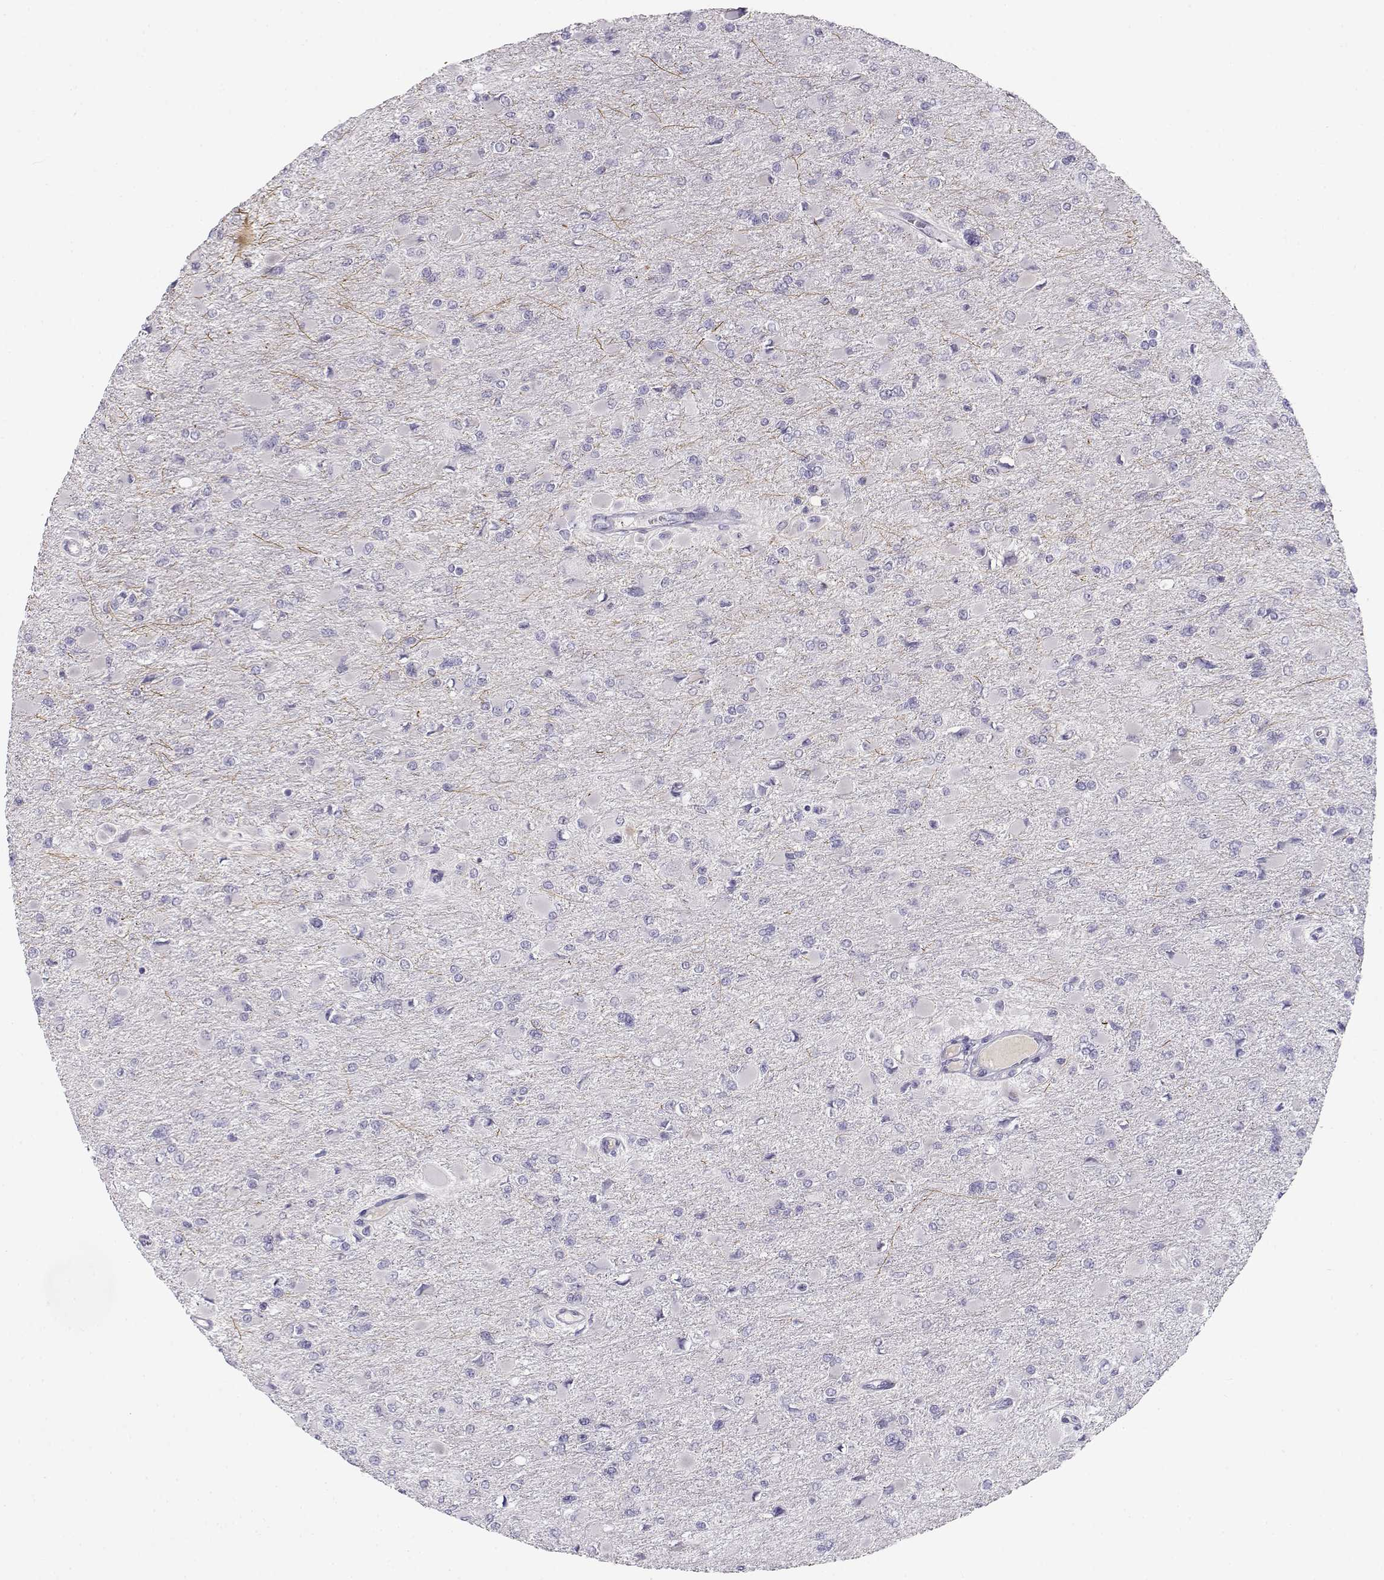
{"staining": {"intensity": "negative", "quantity": "none", "location": "none"}, "tissue": "glioma", "cell_type": "Tumor cells", "image_type": "cancer", "snomed": [{"axis": "morphology", "description": "Glioma, malignant, High grade"}, {"axis": "topography", "description": "Cerebral cortex"}], "caption": "Immunohistochemical staining of human glioma displays no significant staining in tumor cells.", "gene": "OPN5", "patient": {"sex": "female", "age": 36}}